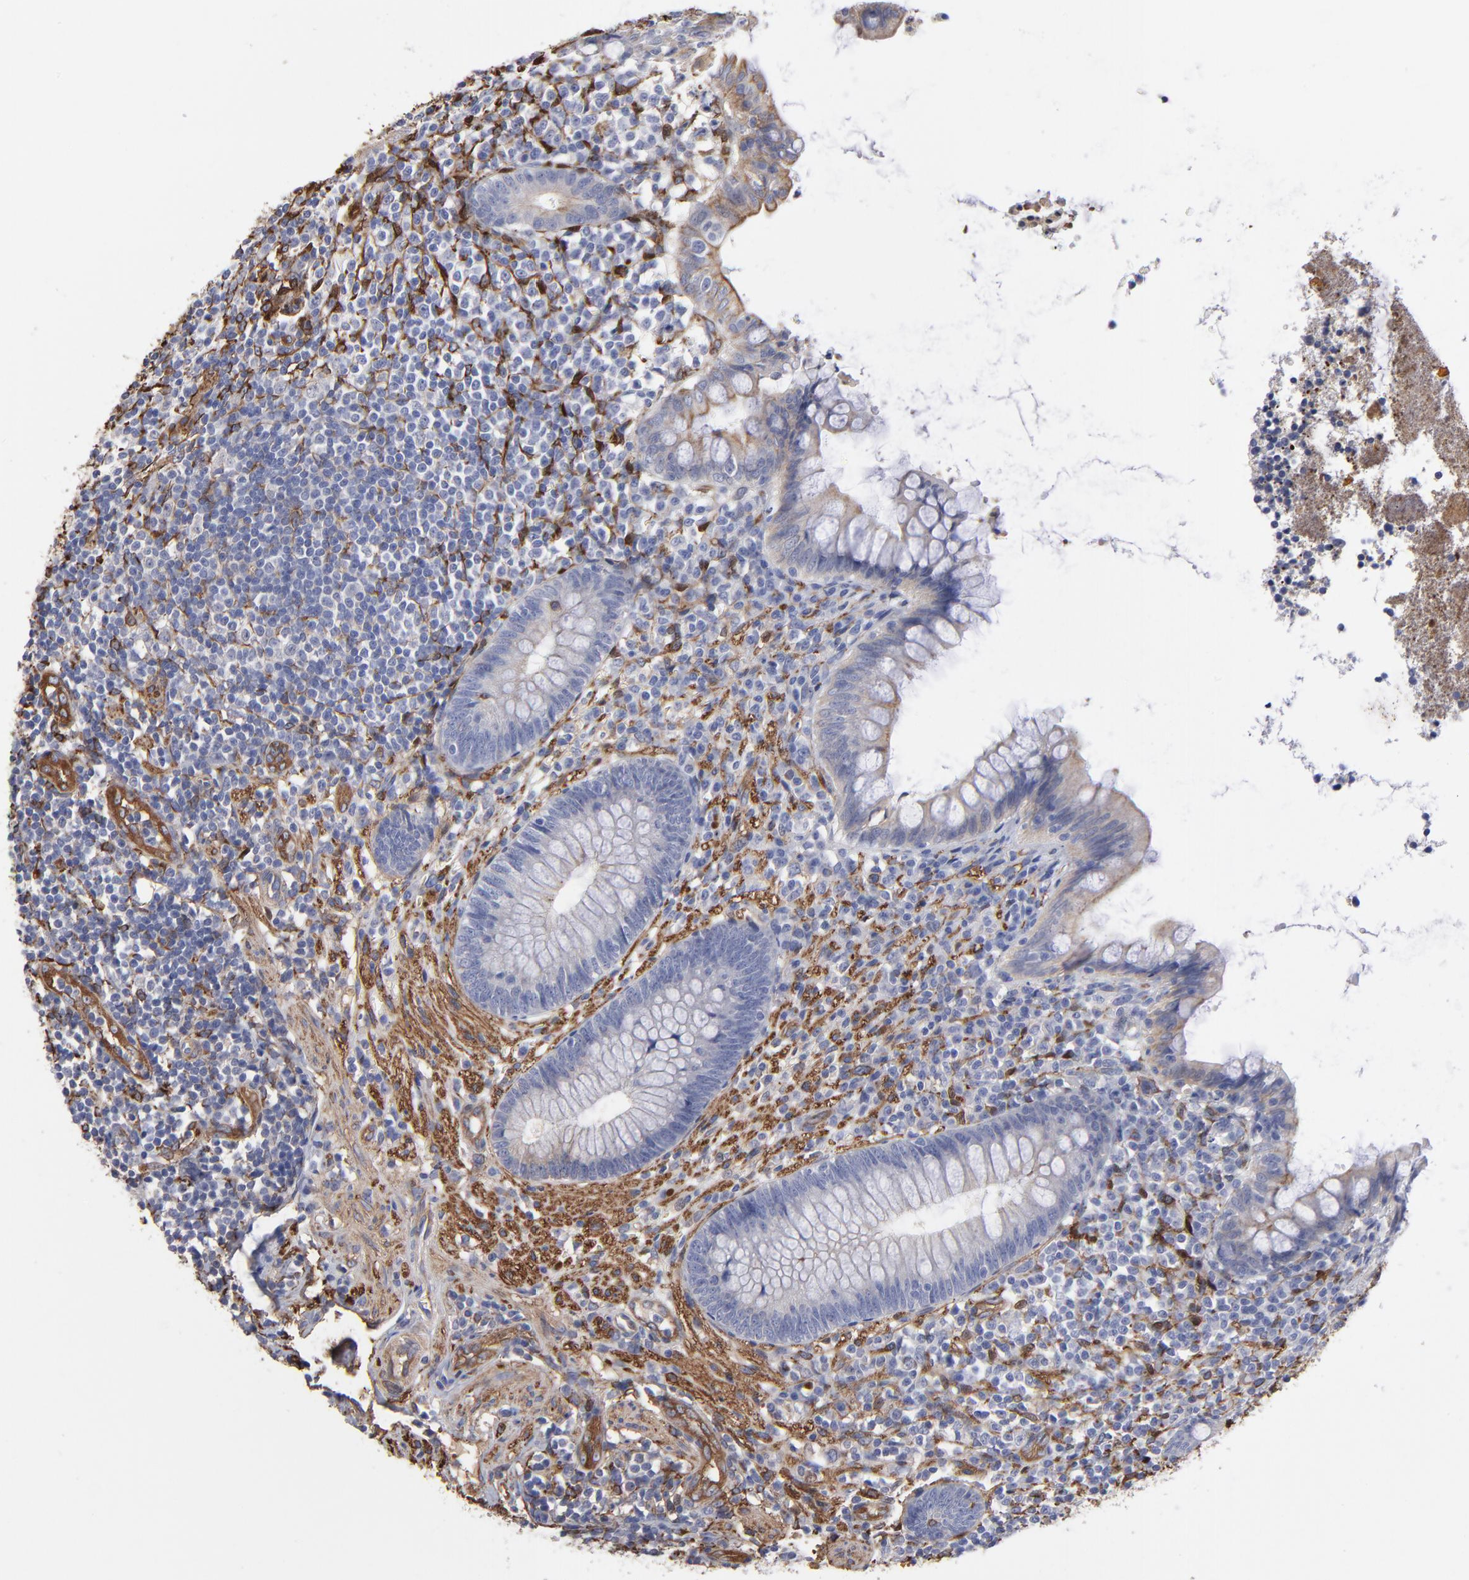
{"staining": {"intensity": "negative", "quantity": "none", "location": "none"}, "tissue": "appendix", "cell_type": "Glandular cells", "image_type": "normal", "snomed": [{"axis": "morphology", "description": "Normal tissue, NOS"}, {"axis": "topography", "description": "Appendix"}], "caption": "The micrograph shows no staining of glandular cells in benign appendix. (DAB (3,3'-diaminobenzidine) IHC visualized using brightfield microscopy, high magnification).", "gene": "CILP", "patient": {"sex": "female", "age": 66}}